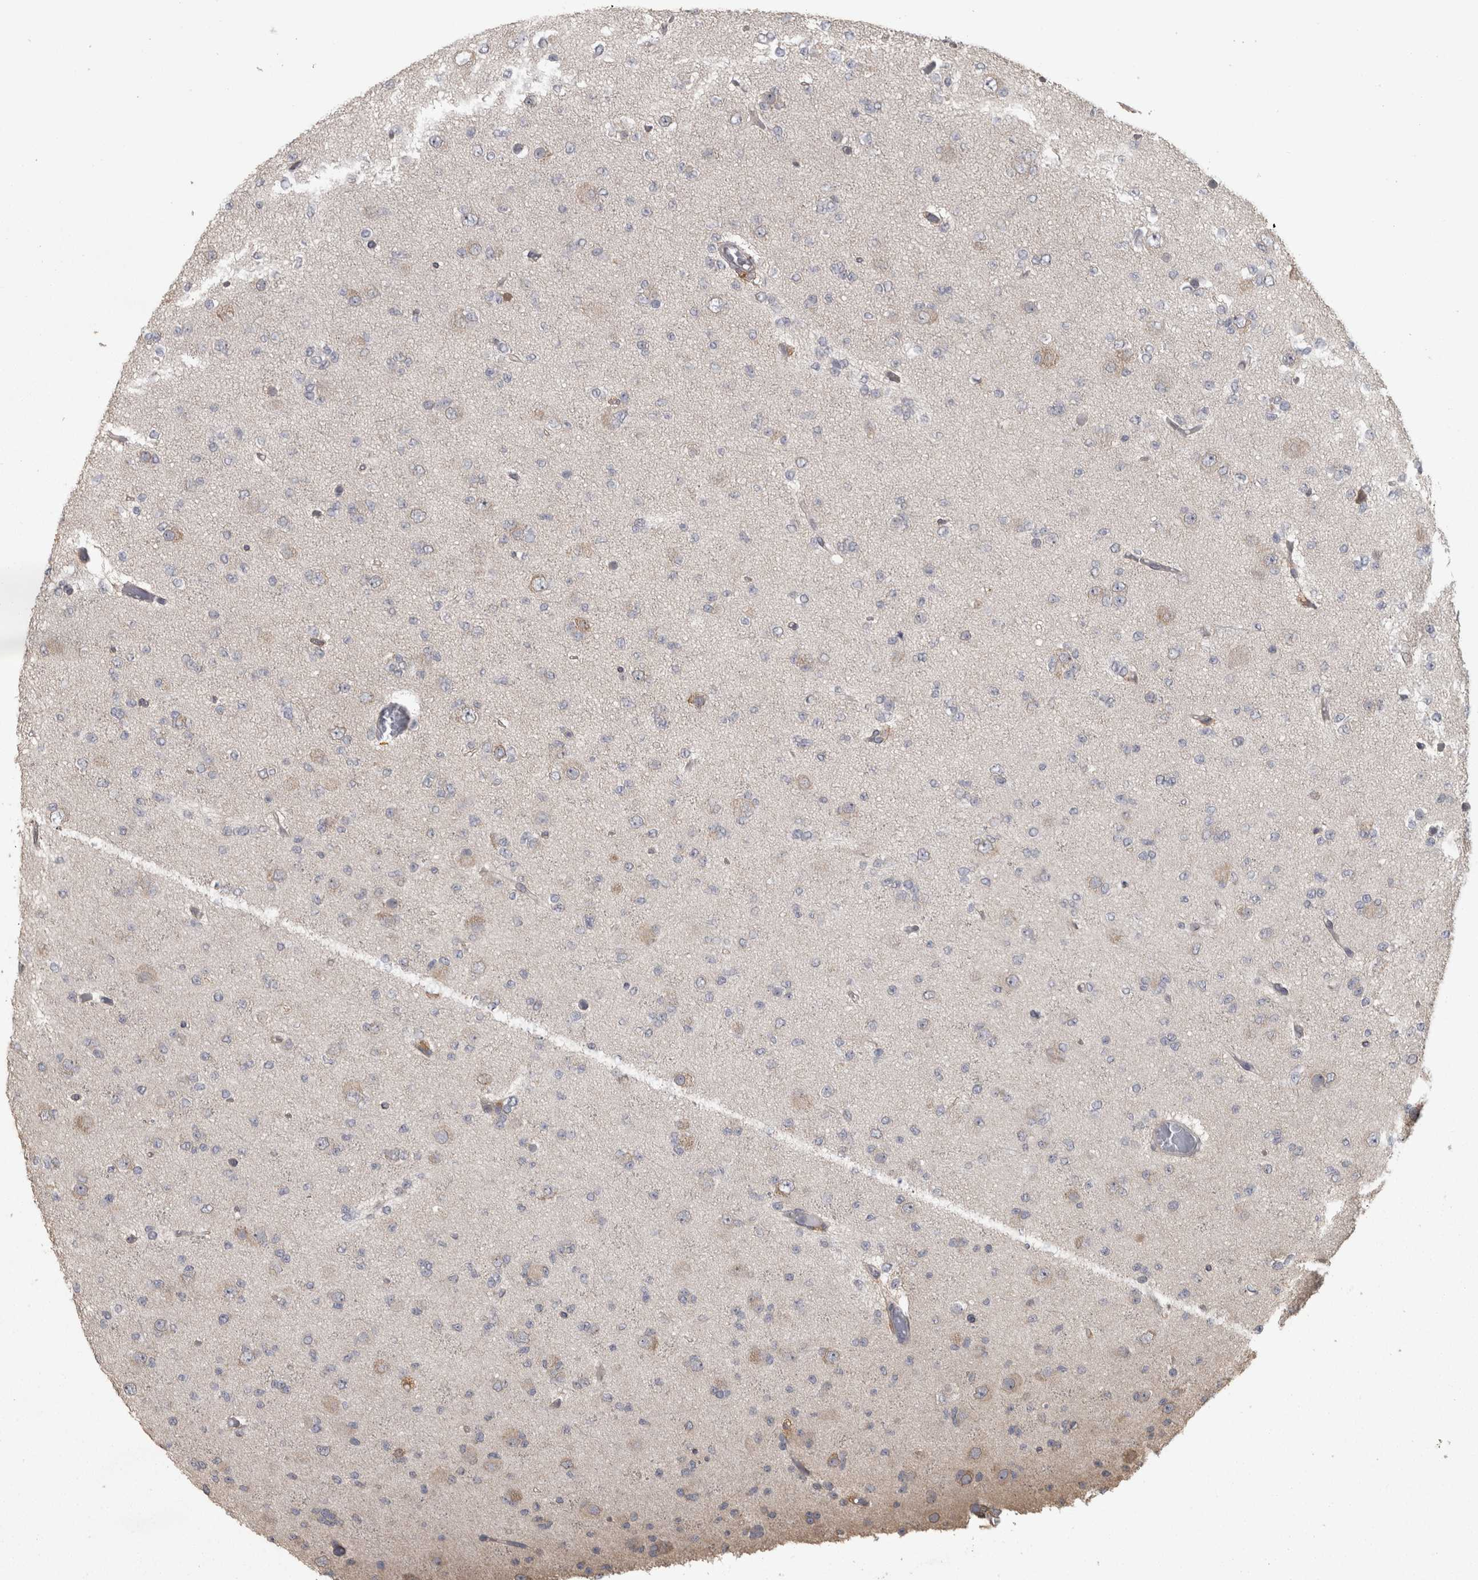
{"staining": {"intensity": "weak", "quantity": "<25%", "location": "cytoplasmic/membranous"}, "tissue": "glioma", "cell_type": "Tumor cells", "image_type": "cancer", "snomed": [{"axis": "morphology", "description": "Glioma, malignant, Low grade"}, {"axis": "topography", "description": "Brain"}], "caption": "This is a image of immunohistochemistry staining of low-grade glioma (malignant), which shows no staining in tumor cells.", "gene": "RAB29", "patient": {"sex": "female", "age": 22}}